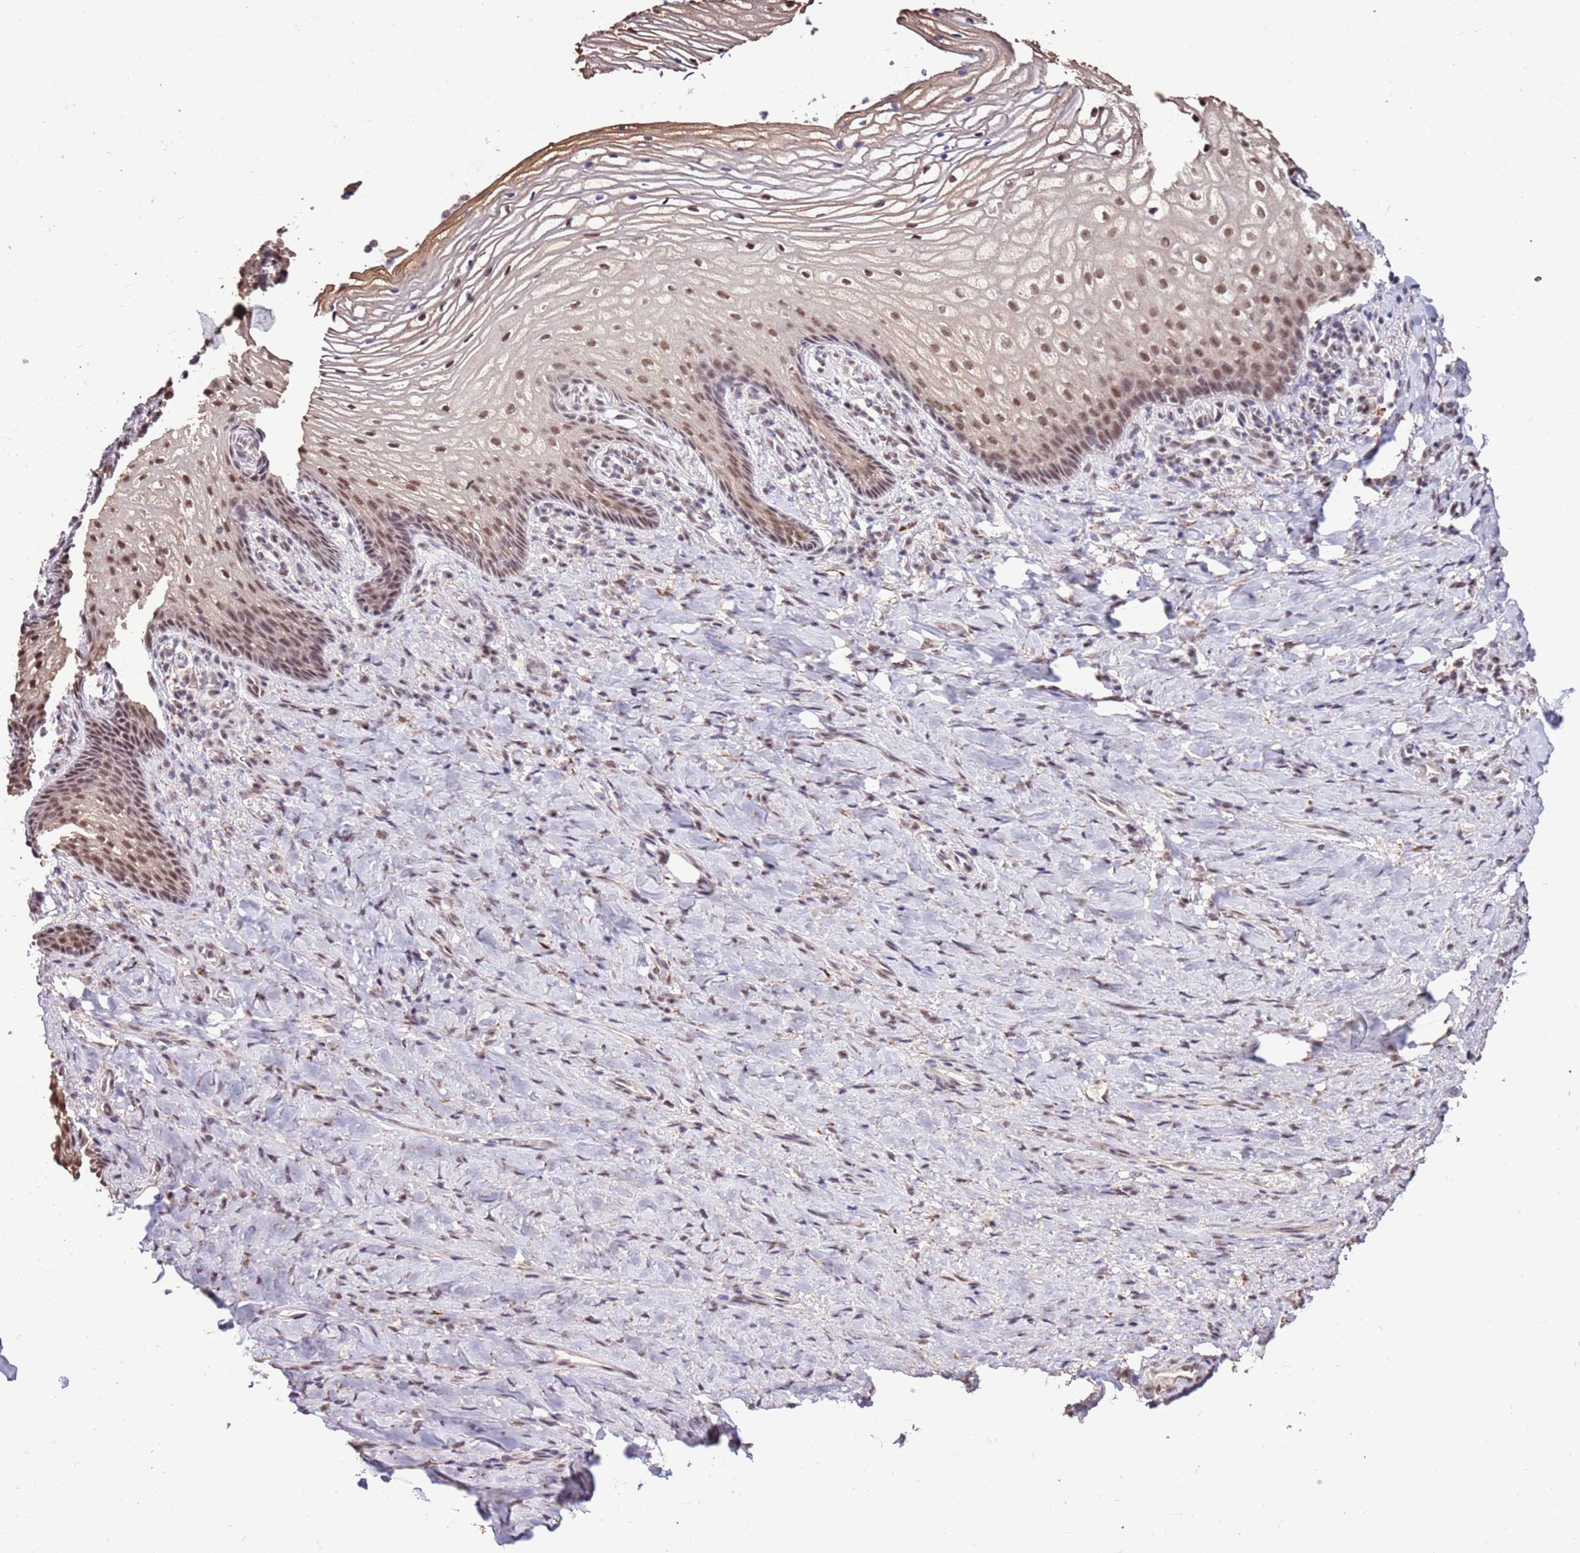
{"staining": {"intensity": "moderate", "quantity": ">75%", "location": "nuclear"}, "tissue": "vagina", "cell_type": "Squamous epithelial cells", "image_type": "normal", "snomed": [{"axis": "morphology", "description": "Normal tissue, NOS"}, {"axis": "topography", "description": "Vagina"}], "caption": "IHC staining of unremarkable vagina, which exhibits medium levels of moderate nuclear staining in about >75% of squamous epithelial cells indicating moderate nuclear protein staining. The staining was performed using DAB (brown) for protein detection and nuclei were counterstained in hematoxylin (blue).", "gene": "AKAP8L", "patient": {"sex": "female", "age": 60}}